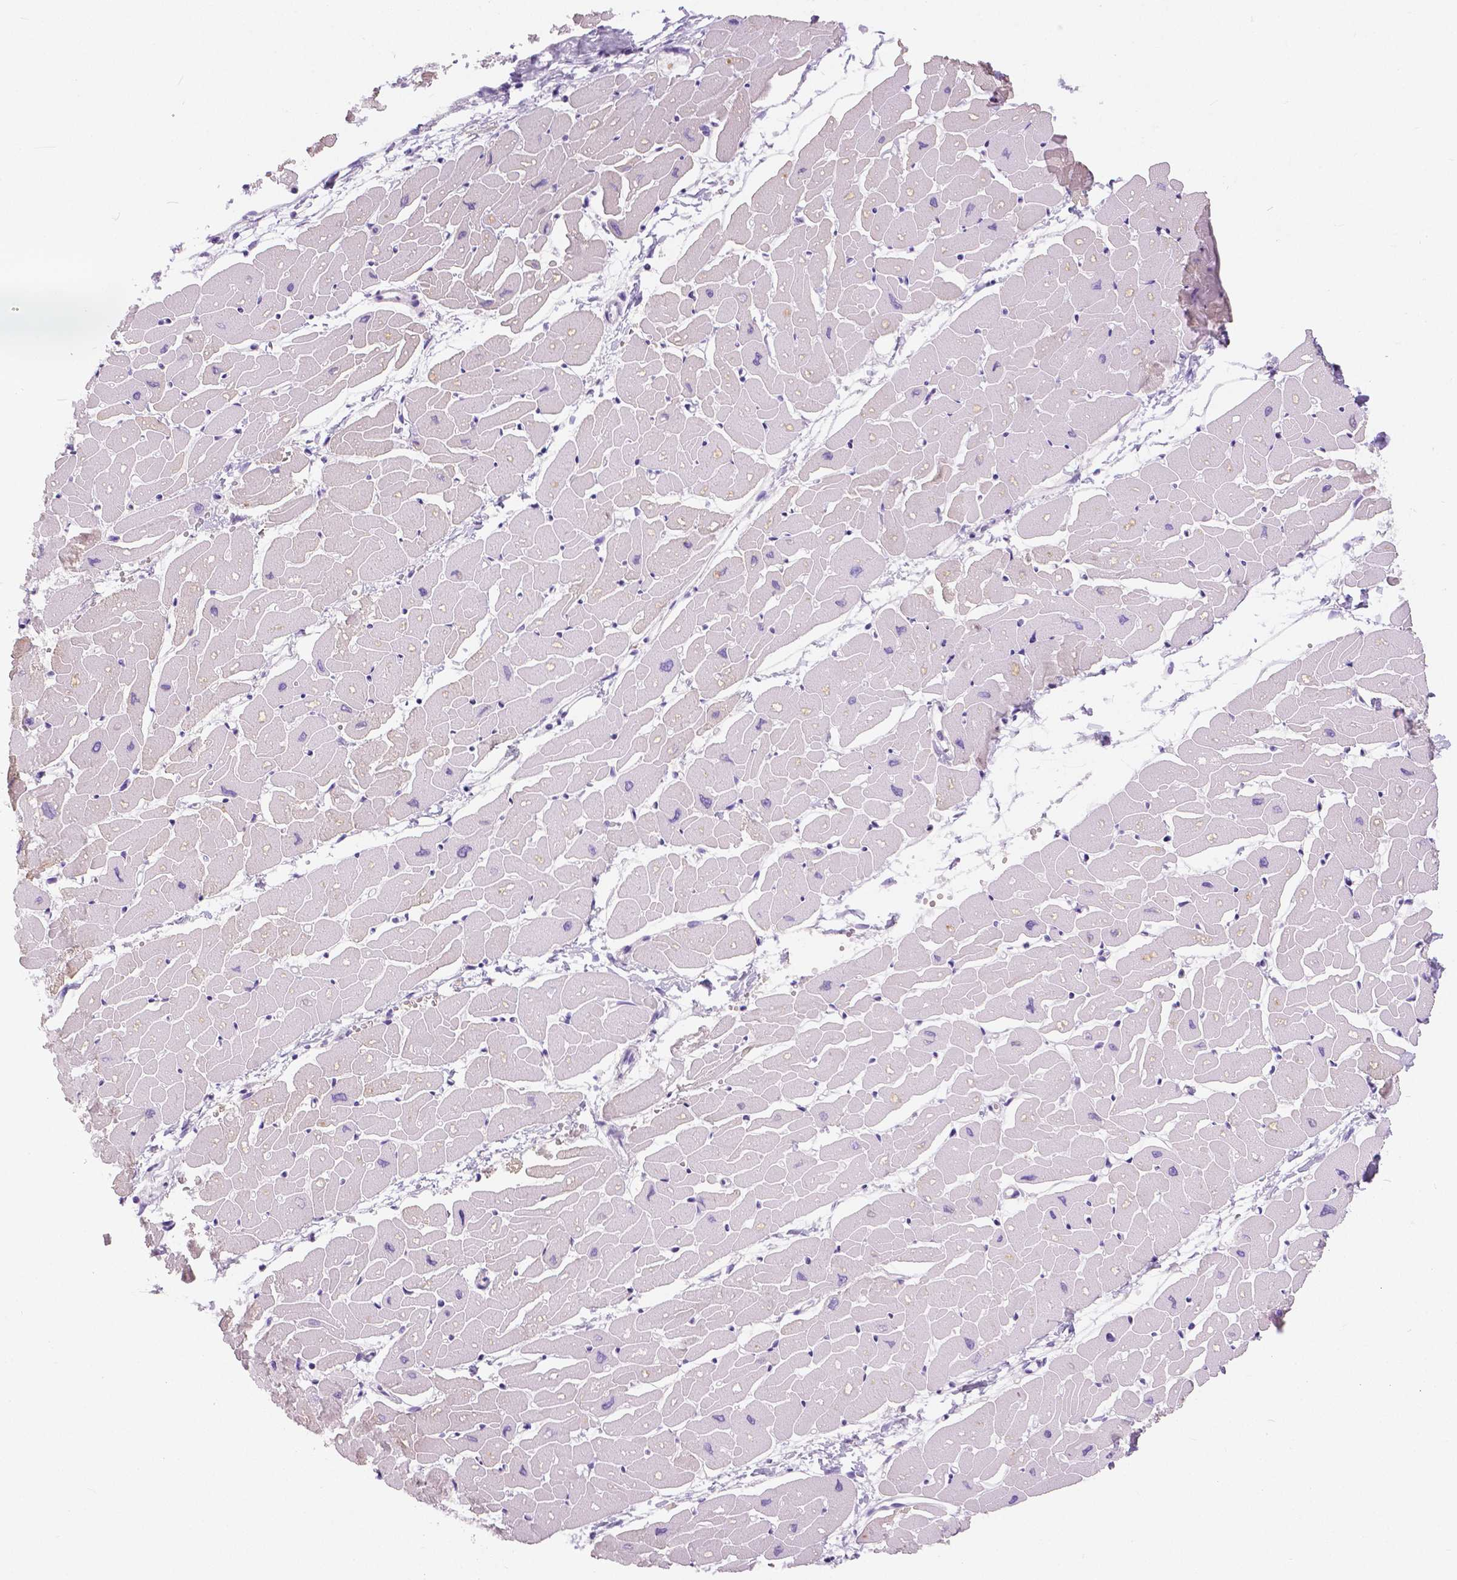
{"staining": {"intensity": "negative", "quantity": "none", "location": "none"}, "tissue": "heart muscle", "cell_type": "Cardiomyocytes", "image_type": "normal", "snomed": [{"axis": "morphology", "description": "Normal tissue, NOS"}, {"axis": "topography", "description": "Heart"}], "caption": "IHC image of benign heart muscle: heart muscle stained with DAB reveals no significant protein positivity in cardiomyocytes.", "gene": "TP53TG5", "patient": {"sex": "male", "age": 57}}